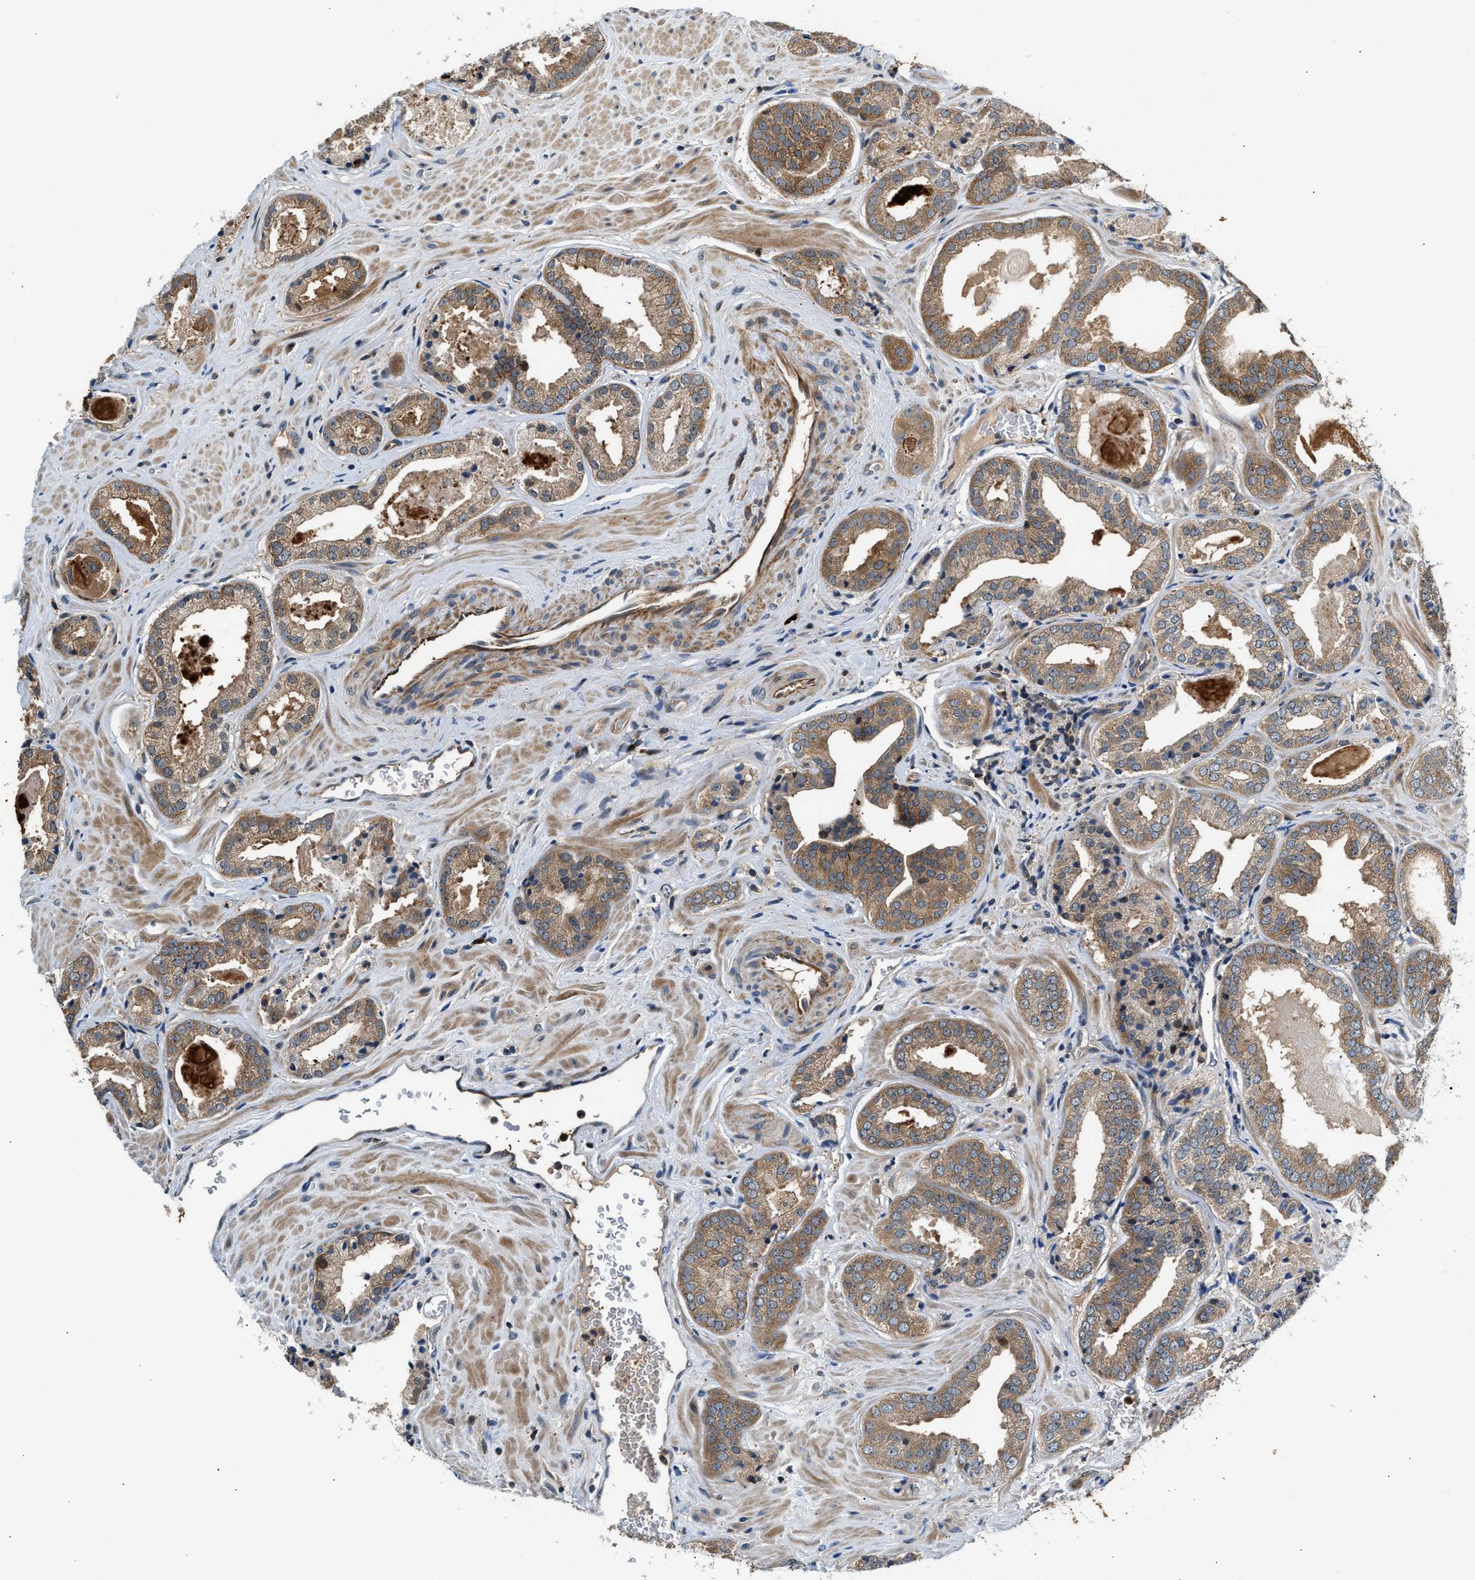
{"staining": {"intensity": "moderate", "quantity": ">75%", "location": "cytoplasmic/membranous"}, "tissue": "prostate cancer", "cell_type": "Tumor cells", "image_type": "cancer", "snomed": [{"axis": "morphology", "description": "Adenocarcinoma, Low grade"}, {"axis": "topography", "description": "Prostate"}], "caption": "Protein staining of adenocarcinoma (low-grade) (prostate) tissue demonstrates moderate cytoplasmic/membranous staining in approximately >75% of tumor cells.", "gene": "TUT7", "patient": {"sex": "male", "age": 71}}